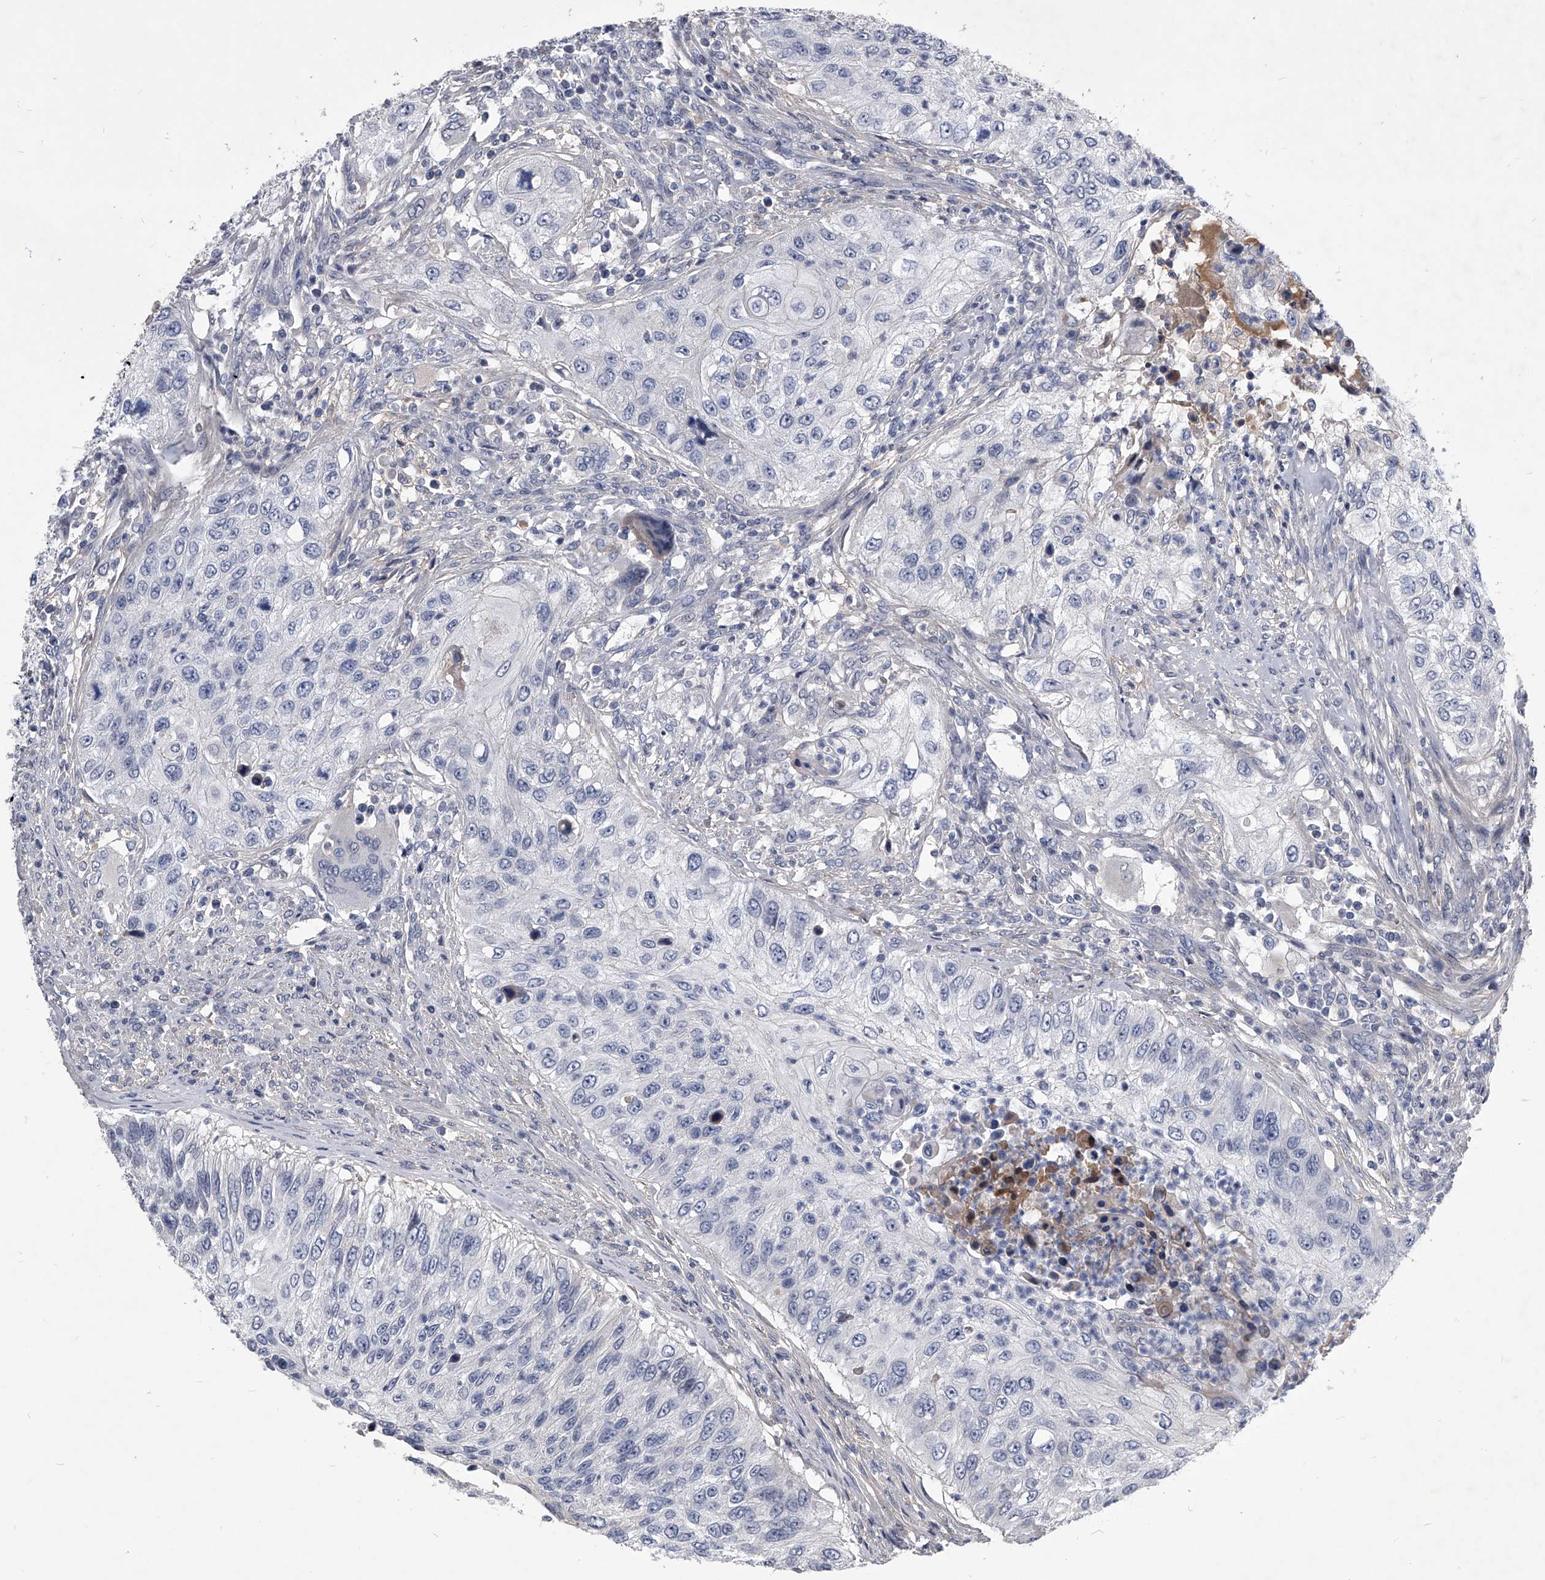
{"staining": {"intensity": "negative", "quantity": "none", "location": "none"}, "tissue": "urothelial cancer", "cell_type": "Tumor cells", "image_type": "cancer", "snomed": [{"axis": "morphology", "description": "Urothelial carcinoma, High grade"}, {"axis": "topography", "description": "Urinary bladder"}], "caption": "This is a image of immunohistochemistry (IHC) staining of urothelial cancer, which shows no positivity in tumor cells. Nuclei are stained in blue.", "gene": "ZNF76", "patient": {"sex": "female", "age": 60}}